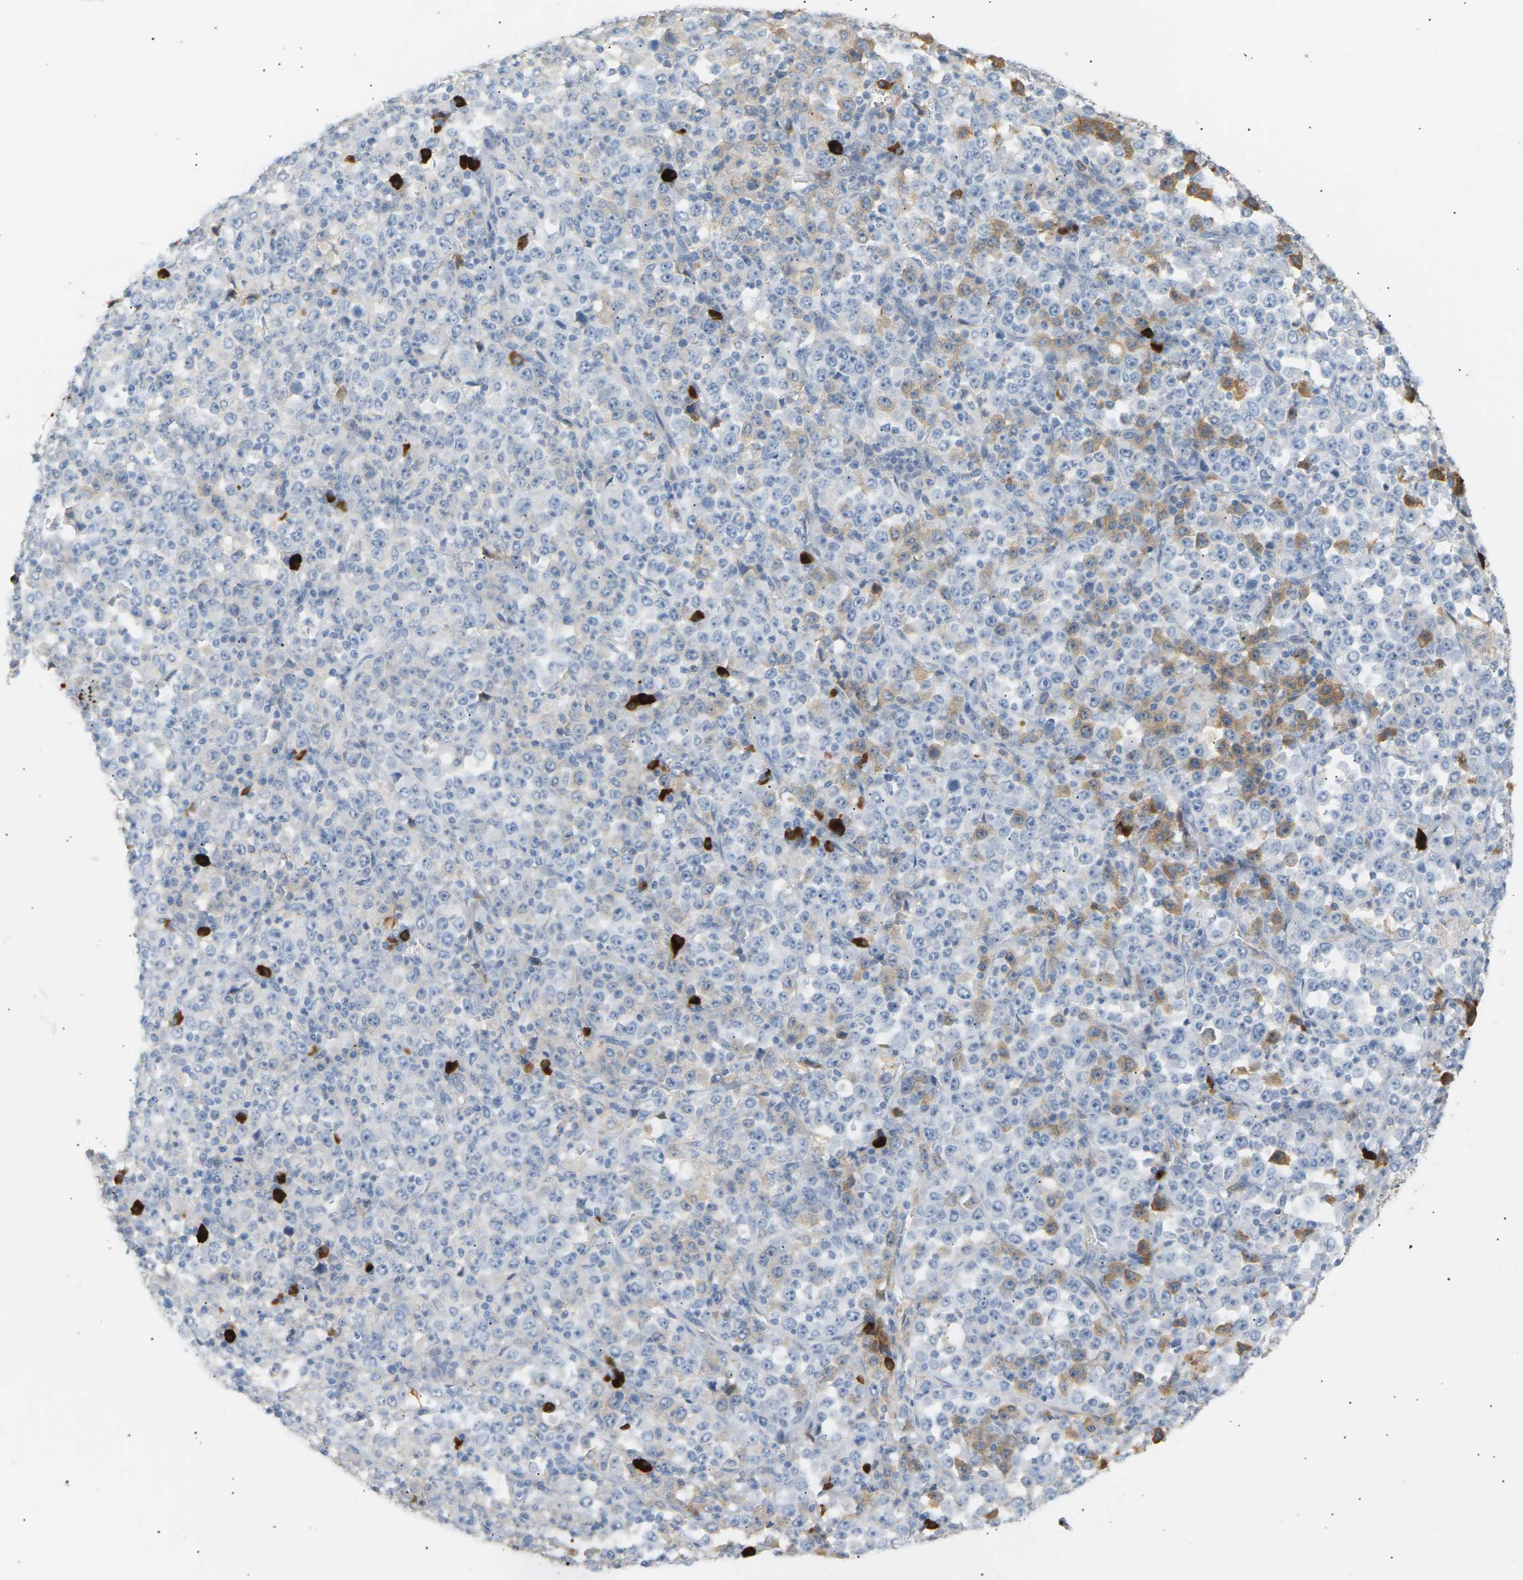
{"staining": {"intensity": "weak", "quantity": "<25%", "location": "cytoplasmic/membranous"}, "tissue": "stomach cancer", "cell_type": "Tumor cells", "image_type": "cancer", "snomed": [{"axis": "morphology", "description": "Normal tissue, NOS"}, {"axis": "morphology", "description": "Adenocarcinoma, NOS"}, {"axis": "topography", "description": "Stomach, upper"}, {"axis": "topography", "description": "Stomach"}], "caption": "Stomach adenocarcinoma stained for a protein using IHC displays no positivity tumor cells.", "gene": "IGLC3", "patient": {"sex": "male", "age": 59}}